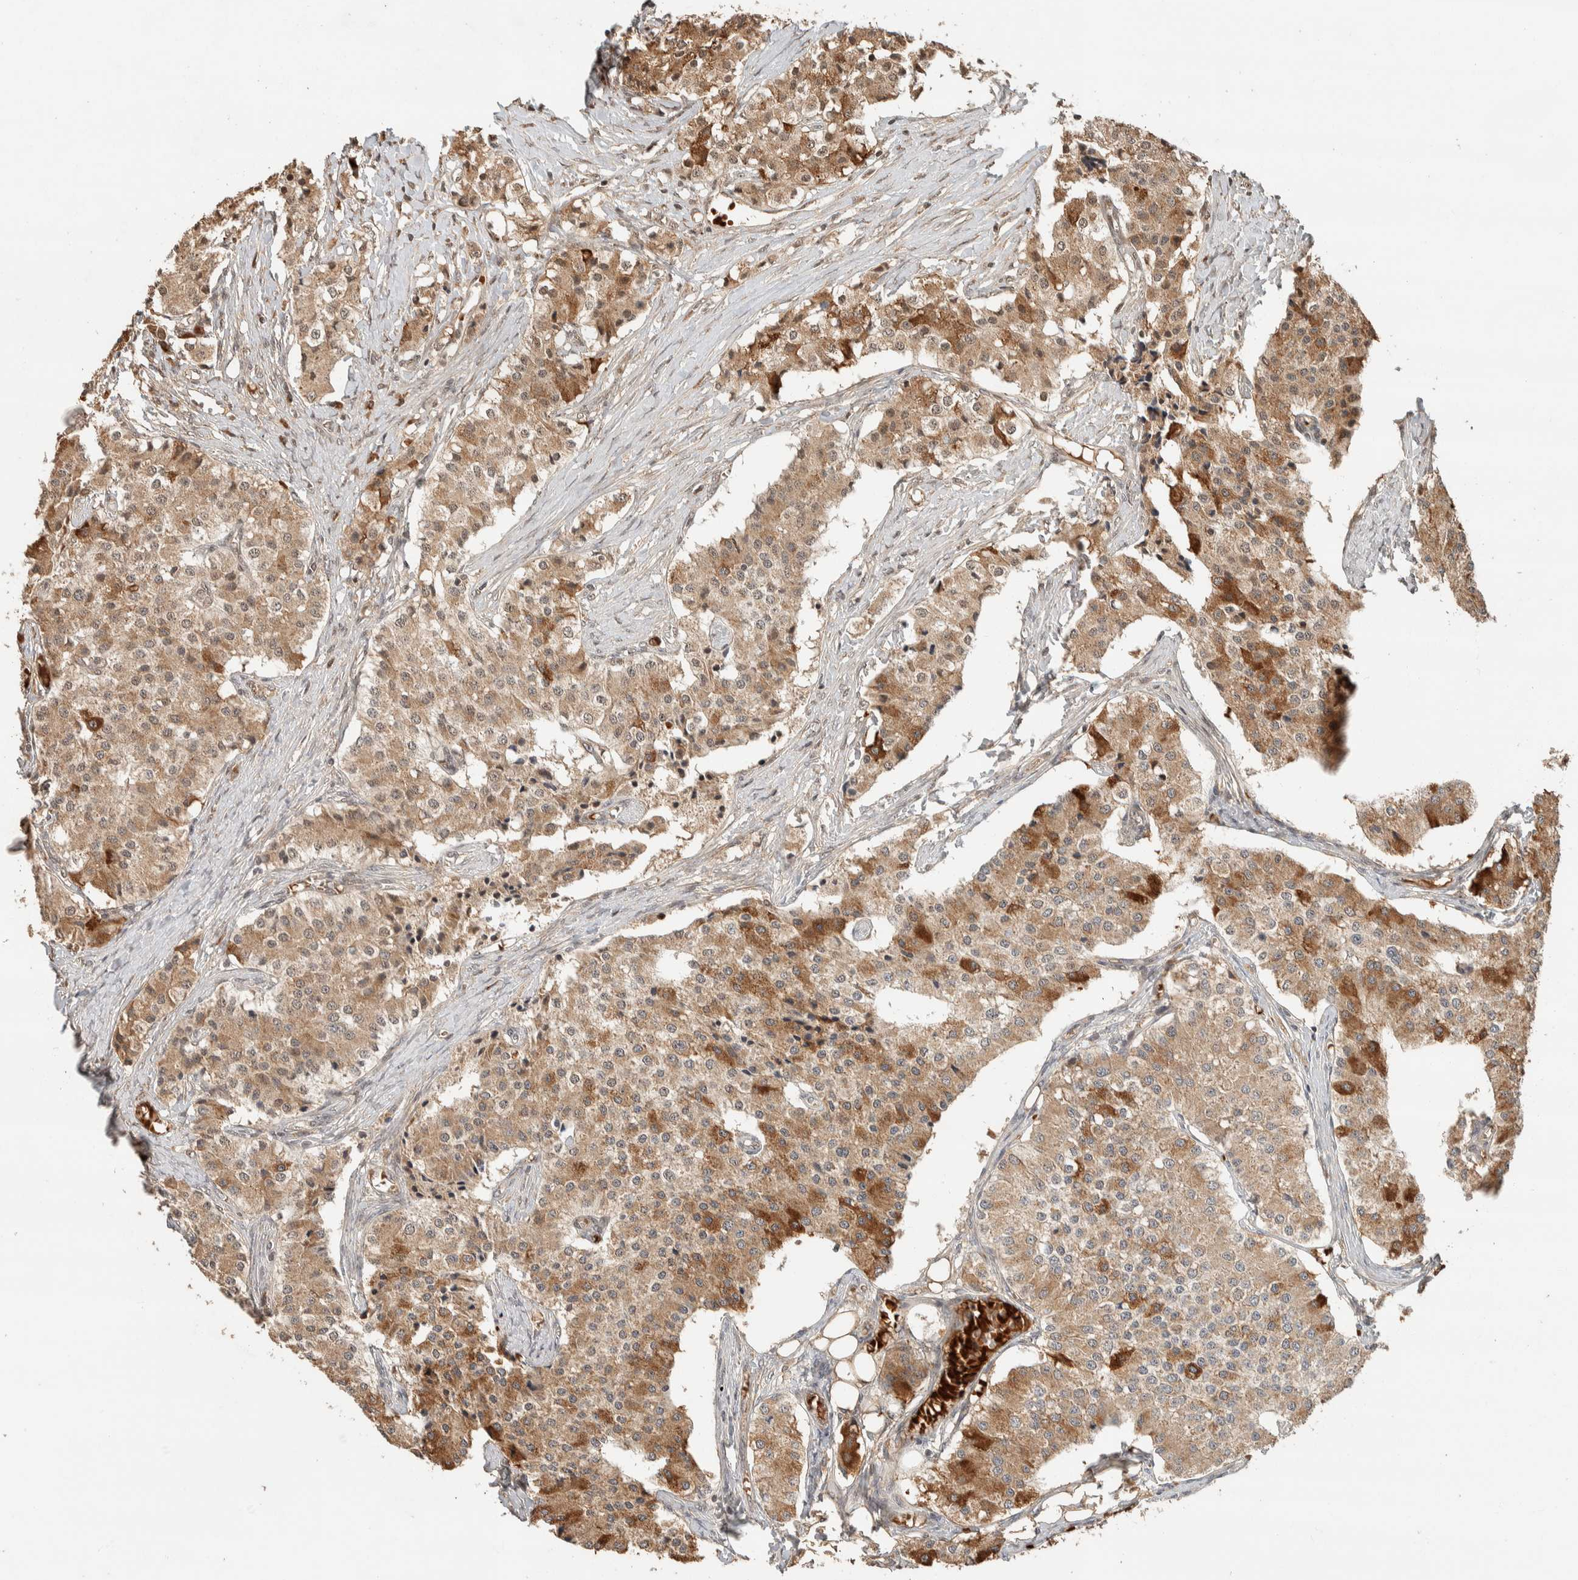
{"staining": {"intensity": "moderate", "quantity": ">75%", "location": "cytoplasmic/membranous"}, "tissue": "carcinoid", "cell_type": "Tumor cells", "image_type": "cancer", "snomed": [{"axis": "morphology", "description": "Carcinoid, malignant, NOS"}, {"axis": "topography", "description": "Colon"}], "caption": "Carcinoid (malignant) stained with immunohistochemistry (IHC) exhibits moderate cytoplasmic/membranous expression in approximately >75% of tumor cells. Ihc stains the protein of interest in brown and the nuclei are stained blue.", "gene": "ZBTB2", "patient": {"sex": "female", "age": 52}}